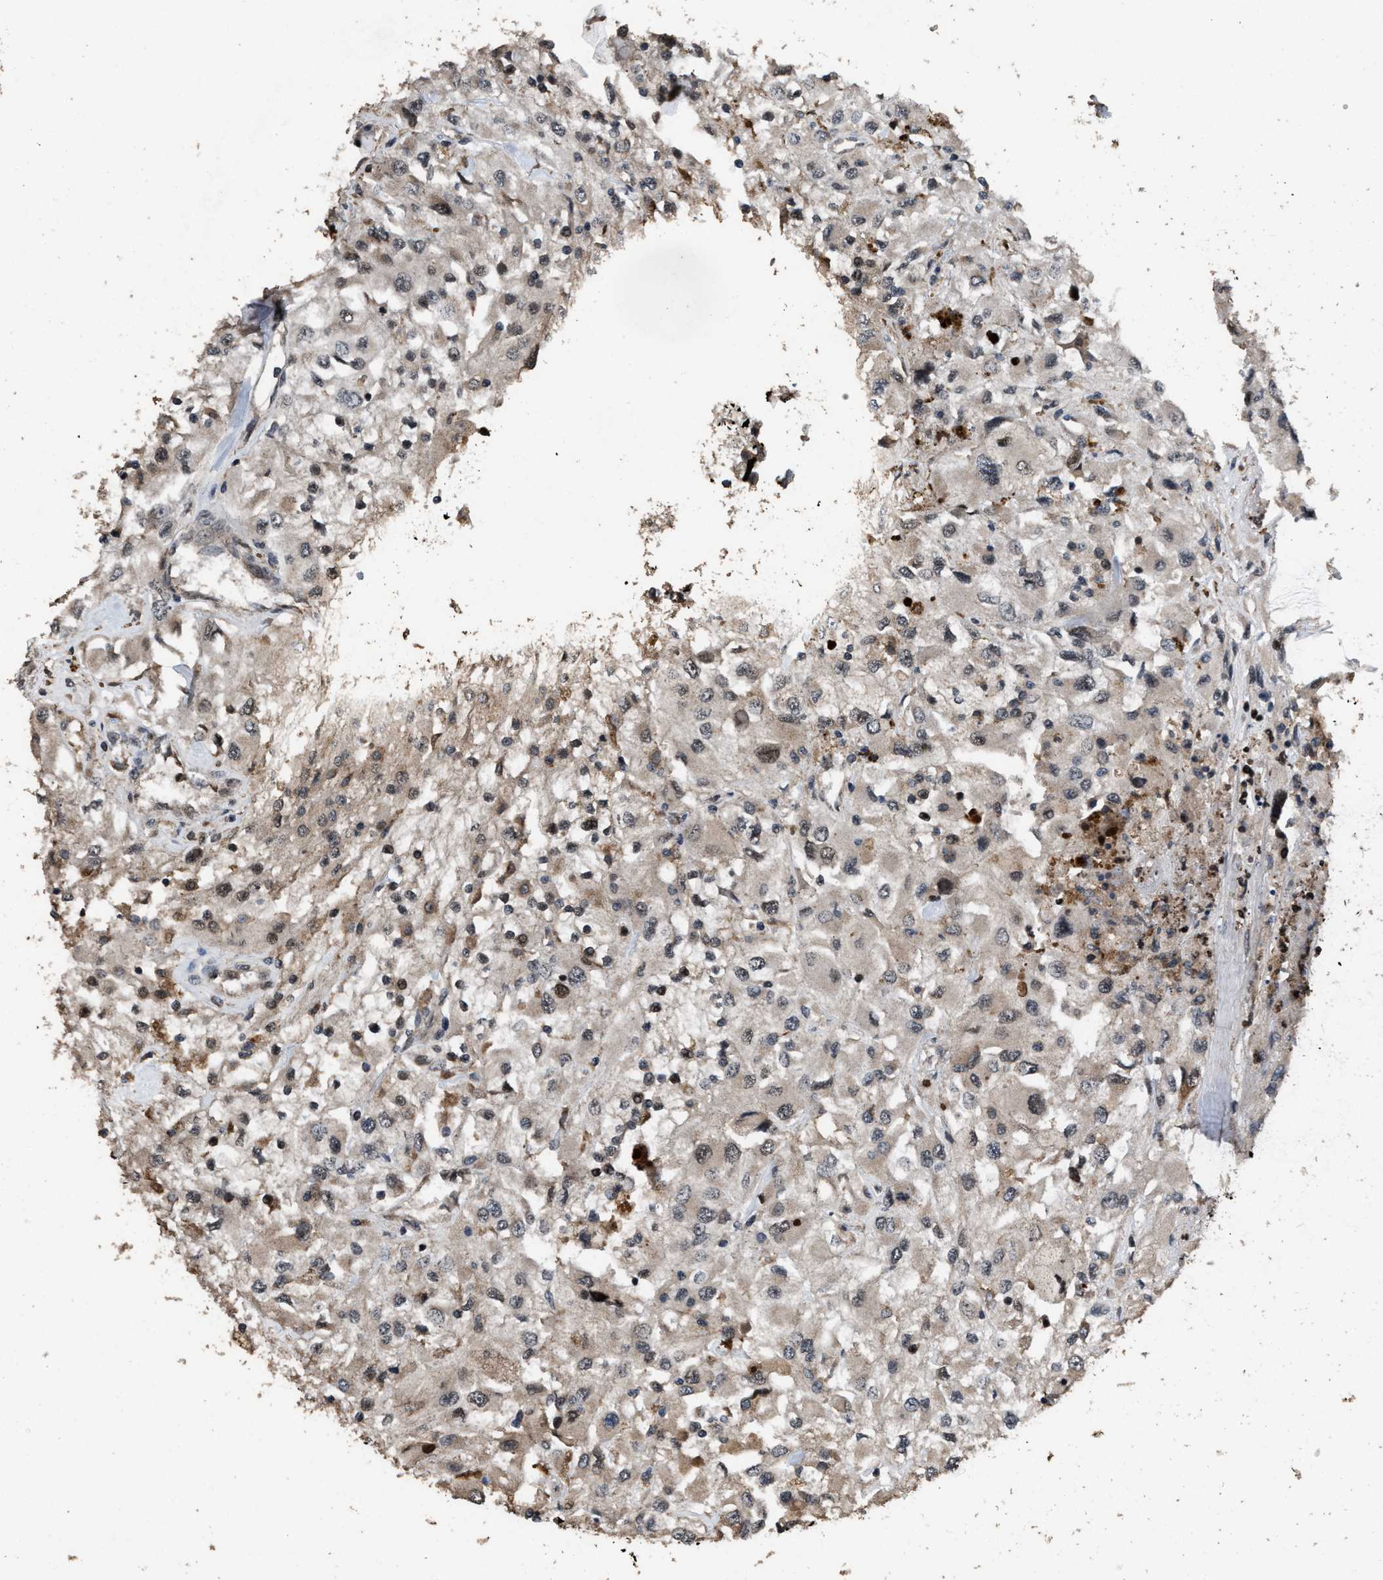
{"staining": {"intensity": "weak", "quantity": "25%-75%", "location": "cytoplasmic/membranous,nuclear"}, "tissue": "renal cancer", "cell_type": "Tumor cells", "image_type": "cancer", "snomed": [{"axis": "morphology", "description": "Adenocarcinoma, NOS"}, {"axis": "topography", "description": "Kidney"}], "caption": "A histopathology image of renal cancer (adenocarcinoma) stained for a protein shows weak cytoplasmic/membranous and nuclear brown staining in tumor cells.", "gene": "HAUS6", "patient": {"sex": "female", "age": 52}}